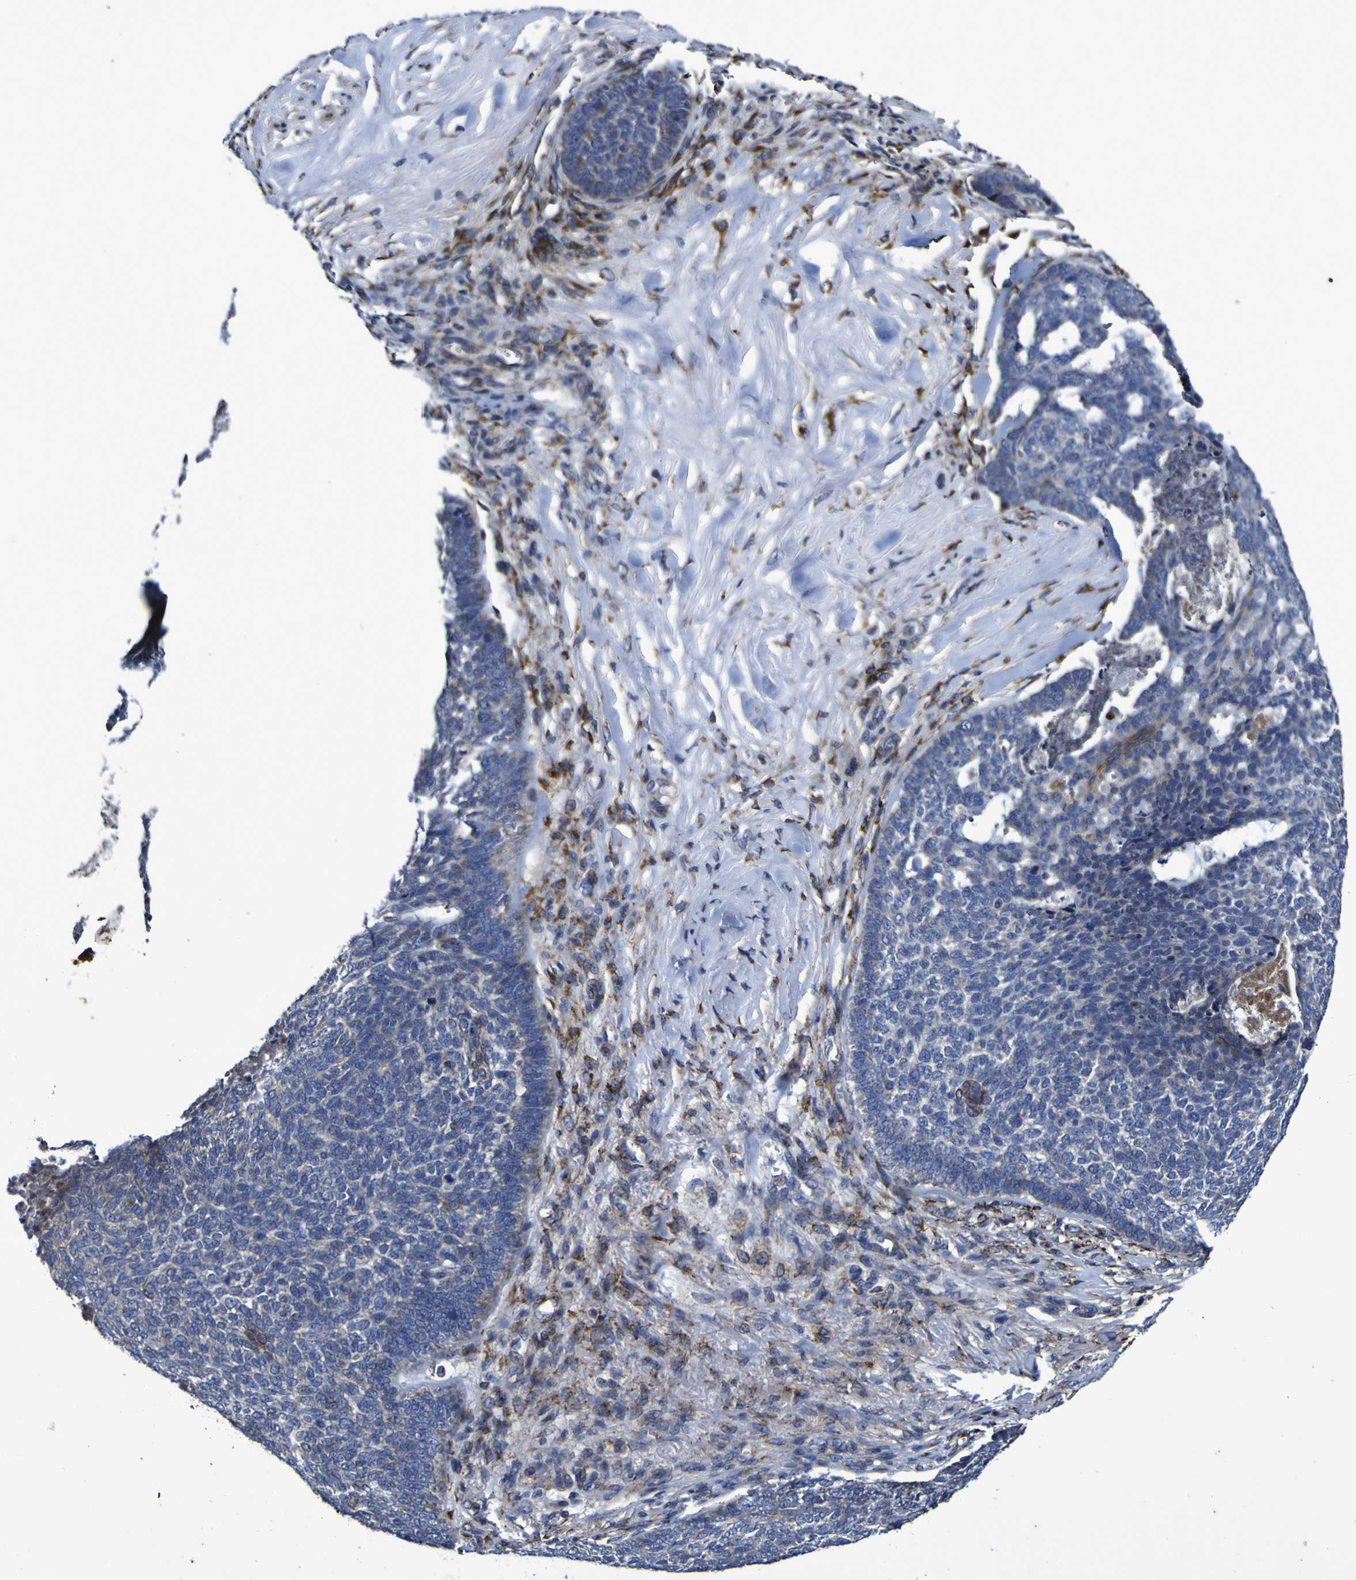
{"staining": {"intensity": "weak", "quantity": "<25%", "location": "cytoplasmic/membranous"}, "tissue": "skin cancer", "cell_type": "Tumor cells", "image_type": "cancer", "snomed": [{"axis": "morphology", "description": "Basal cell carcinoma"}, {"axis": "topography", "description": "Skin"}], "caption": "Immunohistochemistry (IHC) of human skin cancer displays no positivity in tumor cells. (Brightfield microscopy of DAB (3,3'-diaminobenzidine) IHC at high magnification).", "gene": "P3H1", "patient": {"sex": "male", "age": 84}}